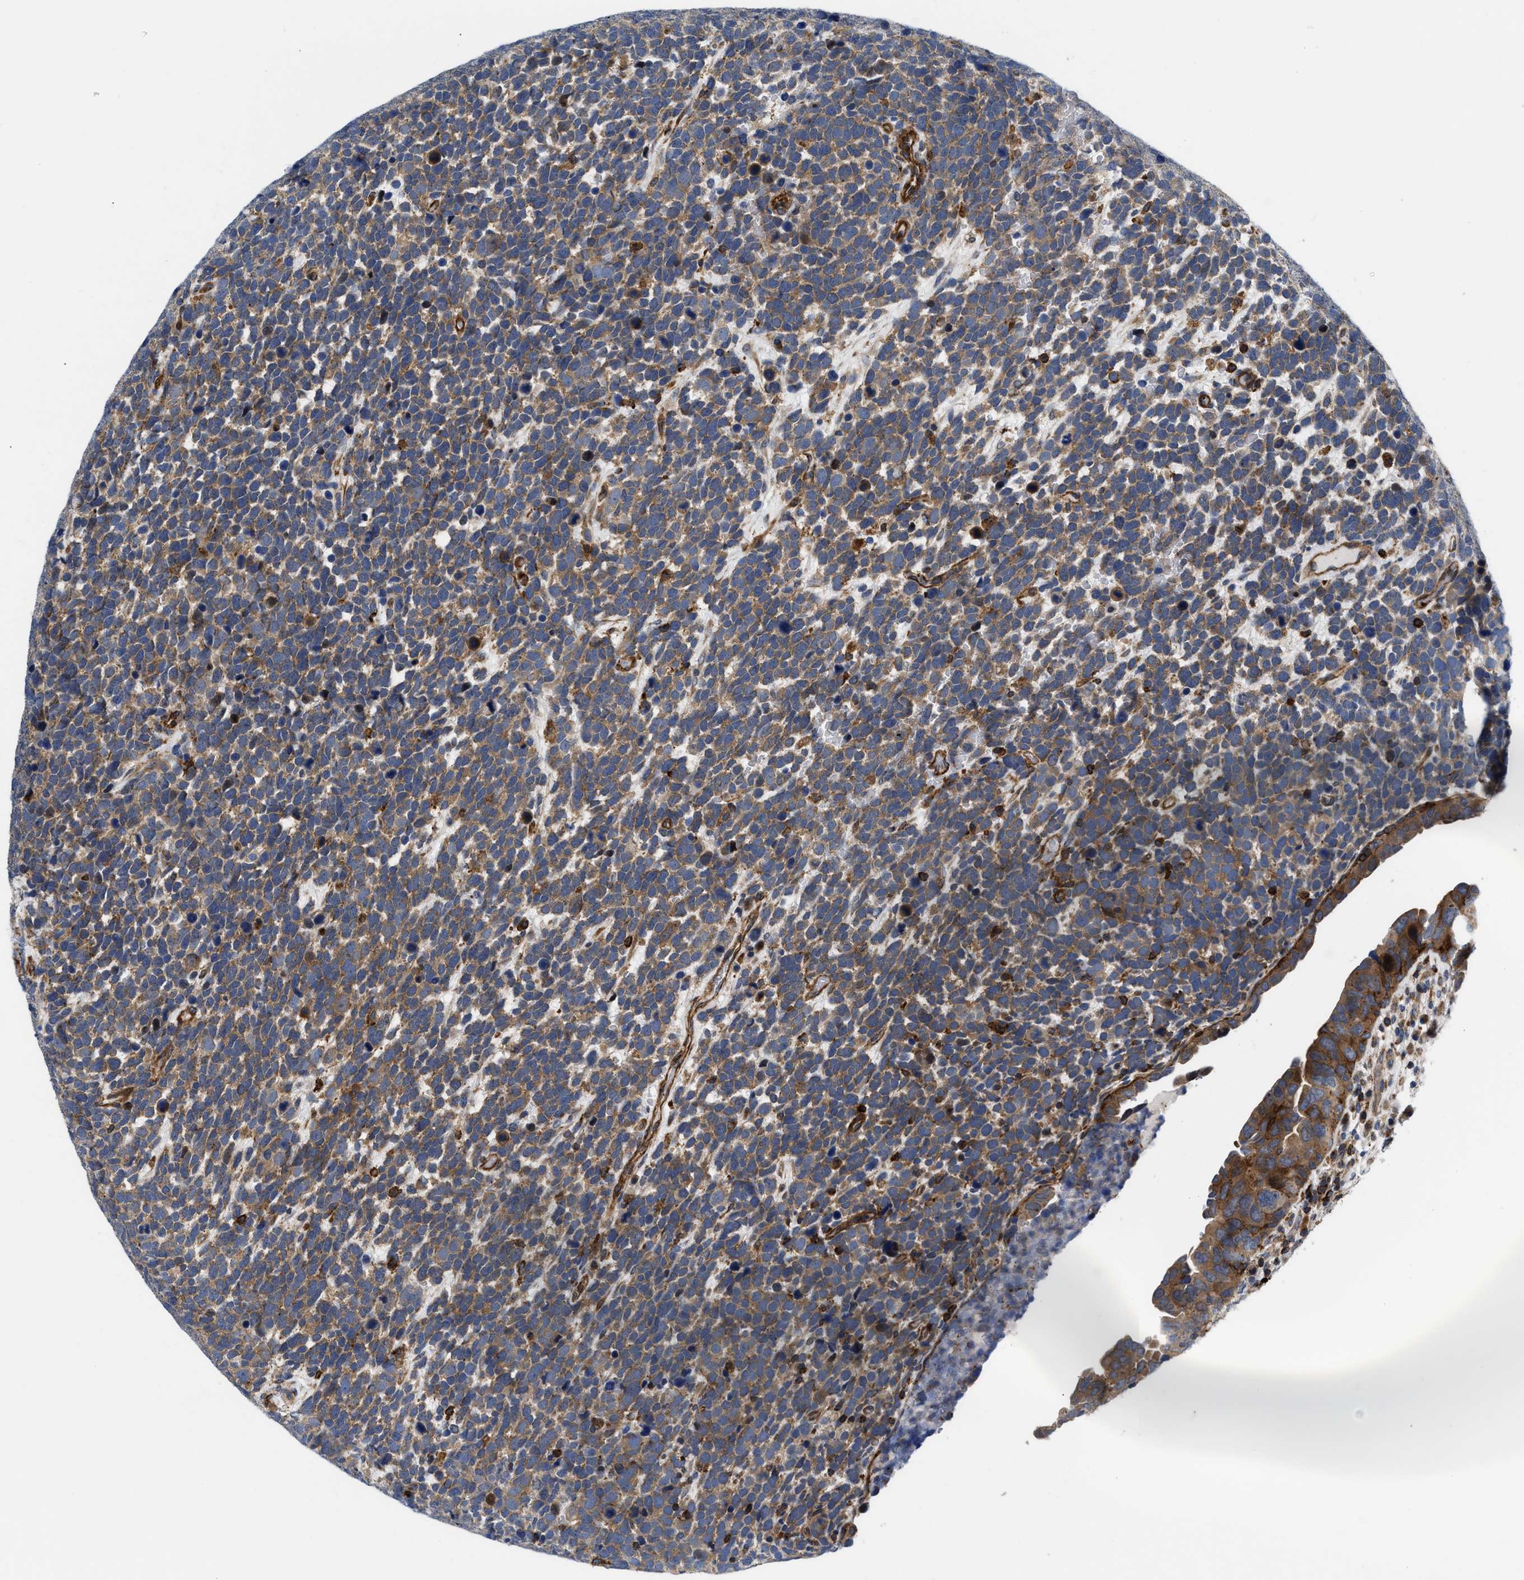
{"staining": {"intensity": "moderate", "quantity": ">75%", "location": "cytoplasmic/membranous"}, "tissue": "urothelial cancer", "cell_type": "Tumor cells", "image_type": "cancer", "snomed": [{"axis": "morphology", "description": "Urothelial carcinoma, High grade"}, {"axis": "topography", "description": "Urinary bladder"}], "caption": "An immunohistochemistry micrograph of neoplastic tissue is shown. Protein staining in brown labels moderate cytoplasmic/membranous positivity in urothelial carcinoma (high-grade) within tumor cells.", "gene": "SPAST", "patient": {"sex": "female", "age": 82}}